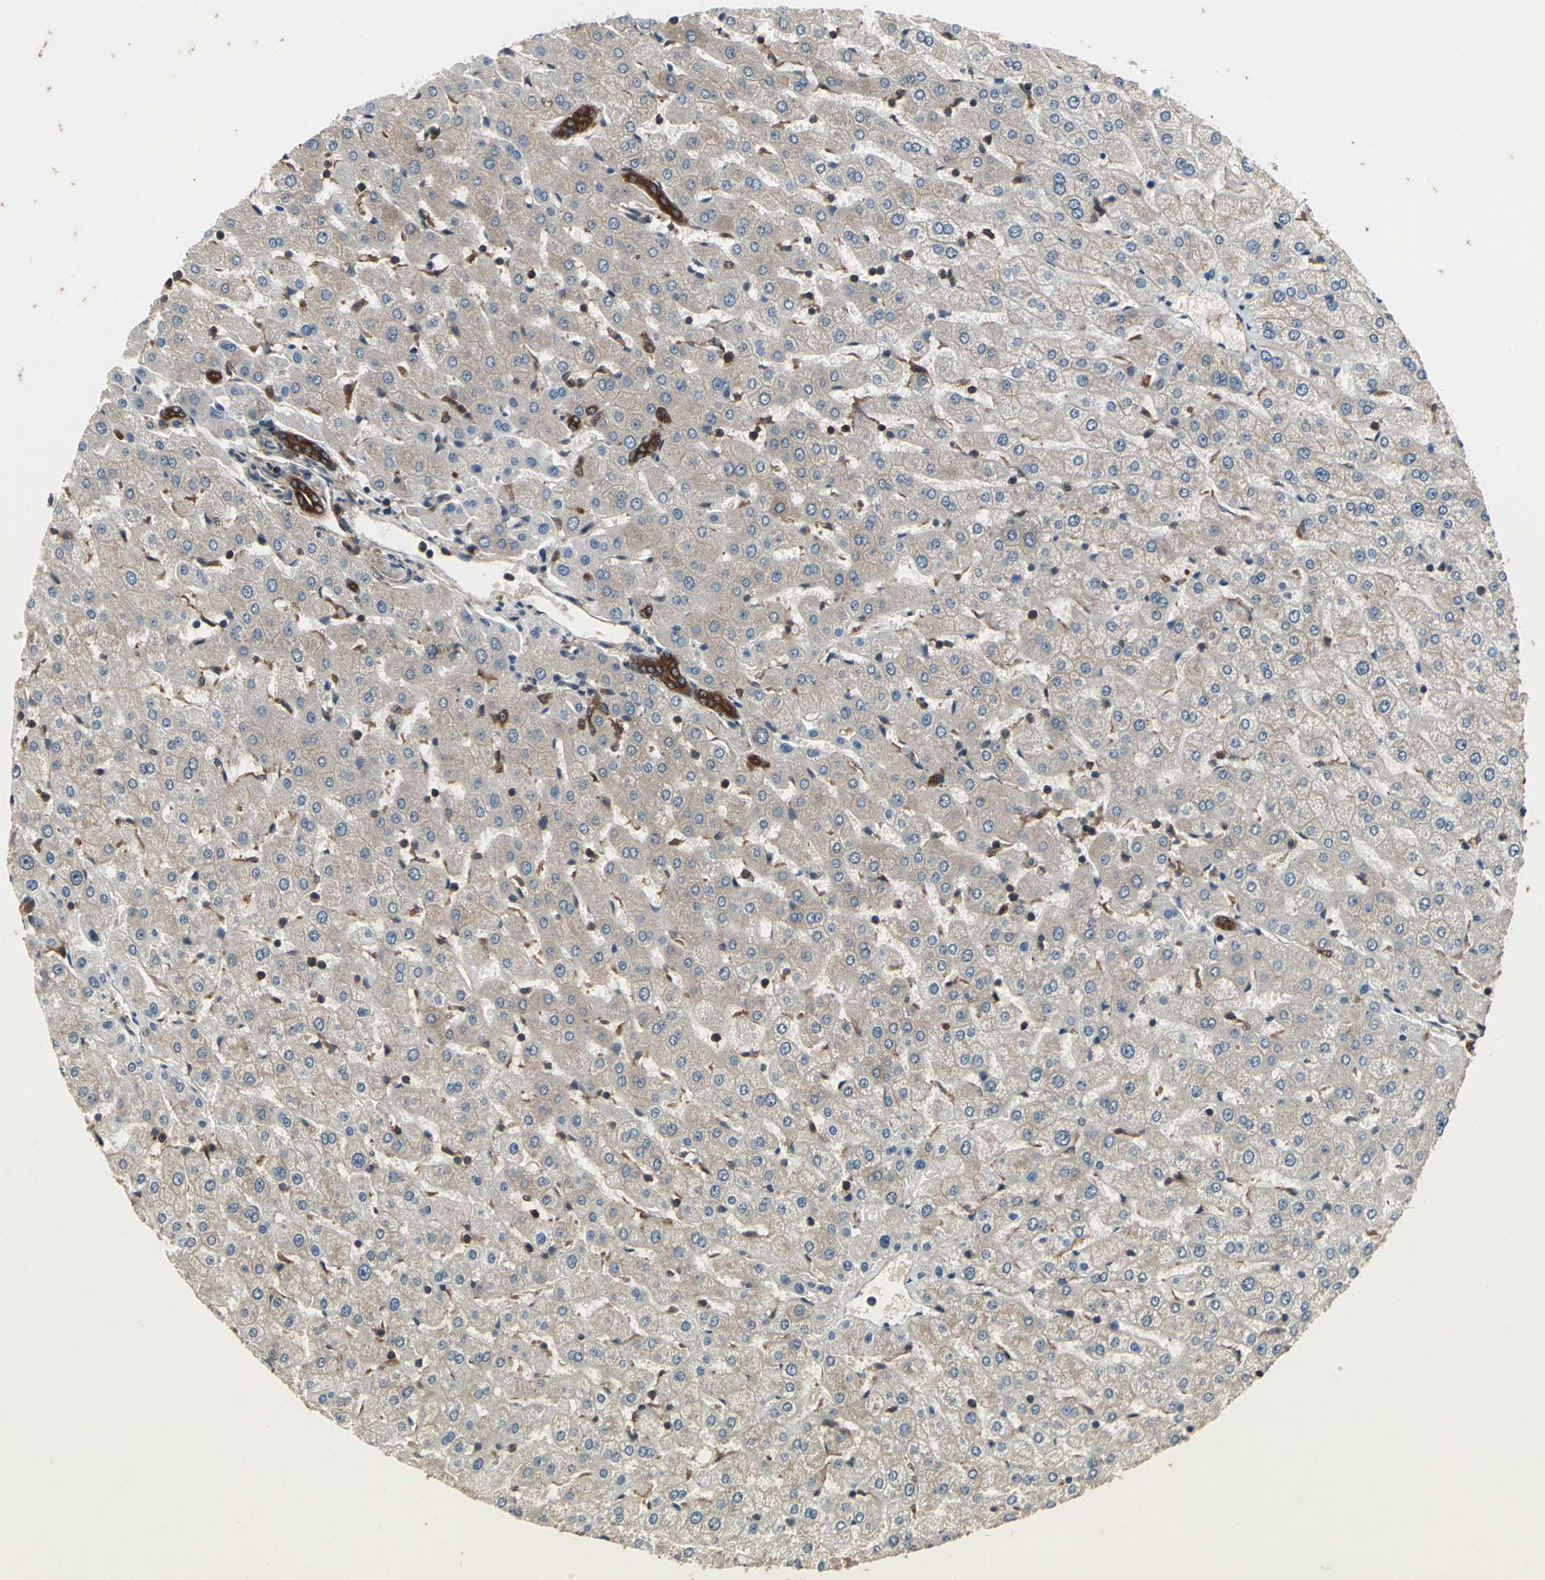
{"staining": {"intensity": "strong", "quantity": ">75%", "location": "cytoplasmic/membranous"}, "tissue": "liver", "cell_type": "Cholangiocytes", "image_type": "normal", "snomed": [{"axis": "morphology", "description": "Normal tissue, NOS"}, {"axis": "morphology", "description": "Fibrosis, NOS"}, {"axis": "topography", "description": "Liver"}], "caption": "Unremarkable liver displays strong cytoplasmic/membranous expression in about >75% of cholangiocytes (DAB (3,3'-diaminobenzidine) = brown stain, brightfield microscopy at high magnification)..", "gene": "CAPN1", "patient": {"sex": "female", "age": 29}}